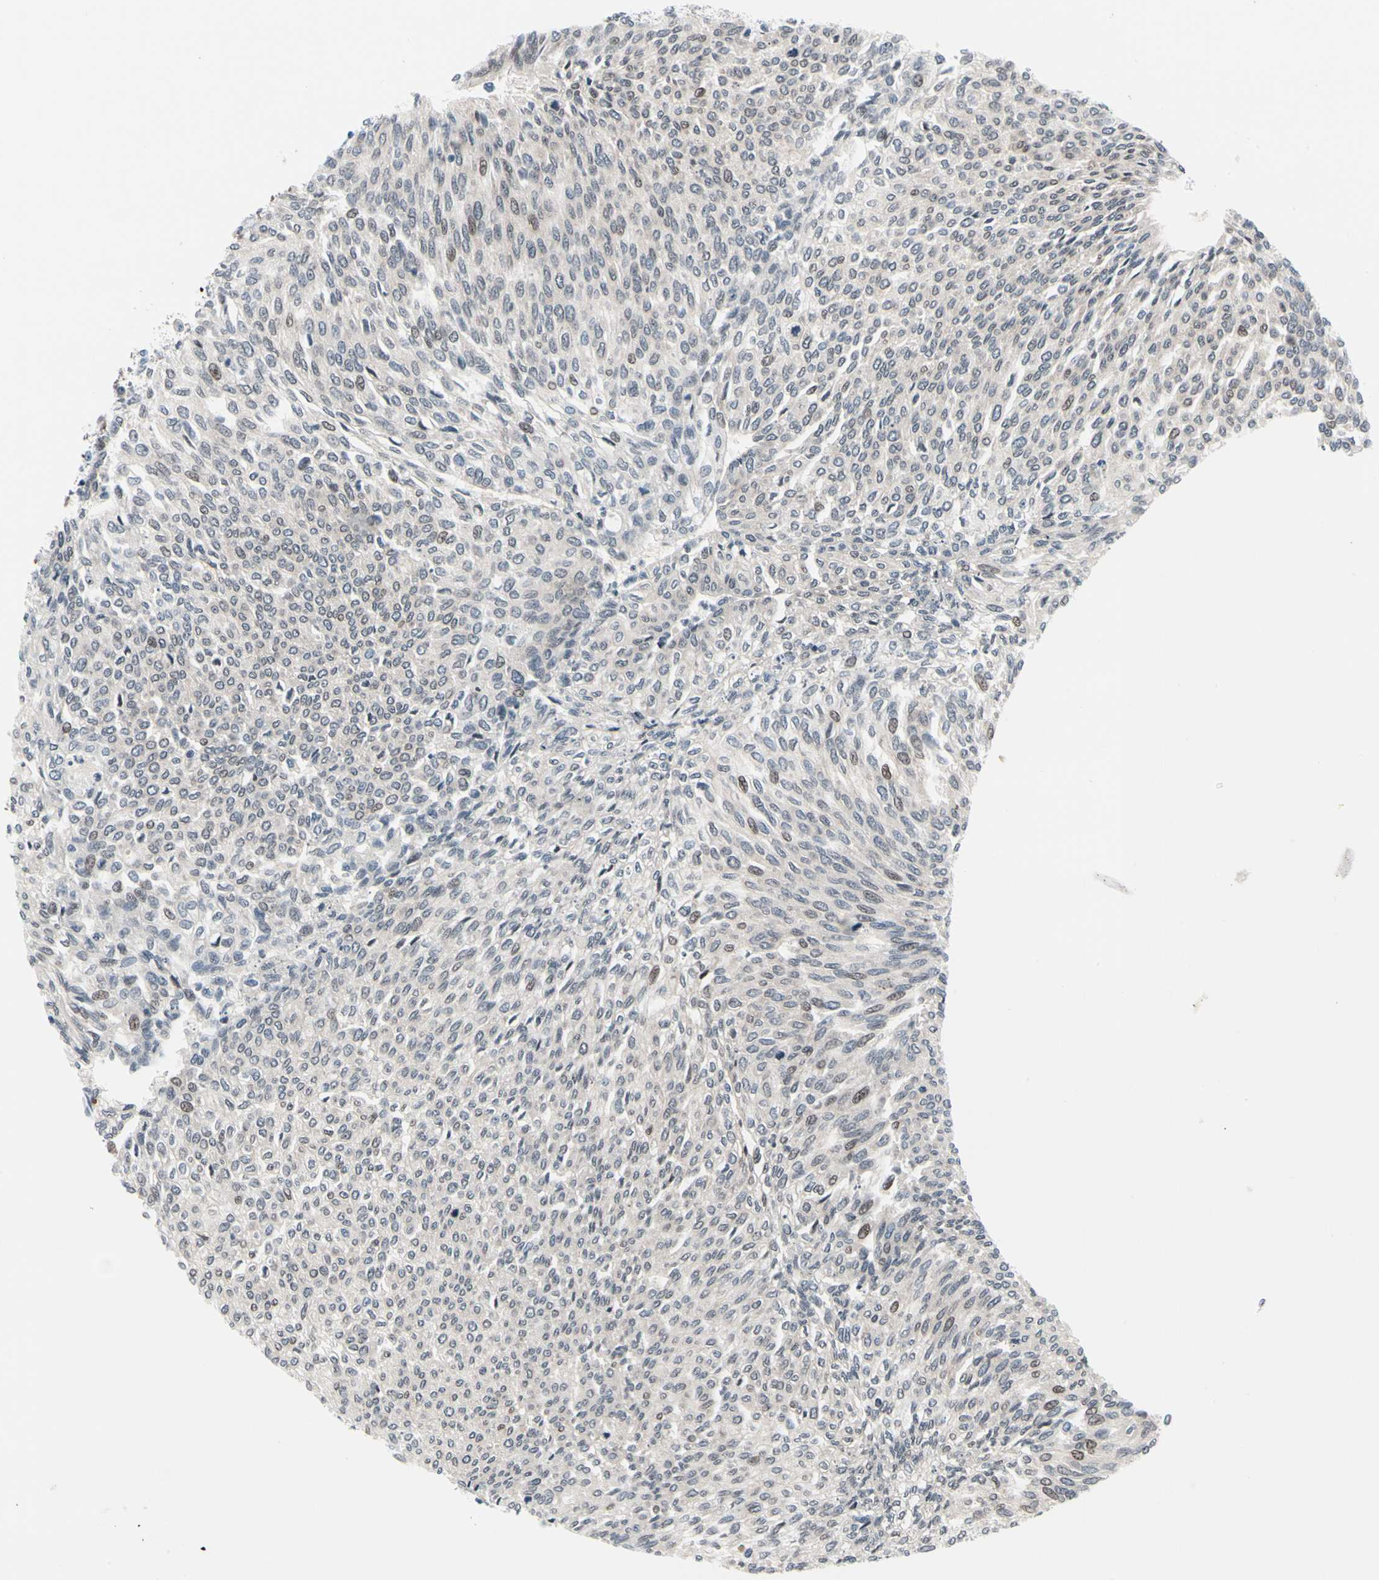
{"staining": {"intensity": "weak", "quantity": "<25%", "location": "nuclear"}, "tissue": "urothelial cancer", "cell_type": "Tumor cells", "image_type": "cancer", "snomed": [{"axis": "morphology", "description": "Urothelial carcinoma, Low grade"}, {"axis": "topography", "description": "Urinary bladder"}], "caption": "High magnification brightfield microscopy of urothelial carcinoma (low-grade) stained with DAB (3,3'-diaminobenzidine) (brown) and counterstained with hematoxylin (blue): tumor cells show no significant positivity. The staining was performed using DAB (3,3'-diaminobenzidine) to visualize the protein expression in brown, while the nuclei were stained in blue with hematoxylin (Magnification: 20x).", "gene": "TXN", "patient": {"sex": "female", "age": 79}}